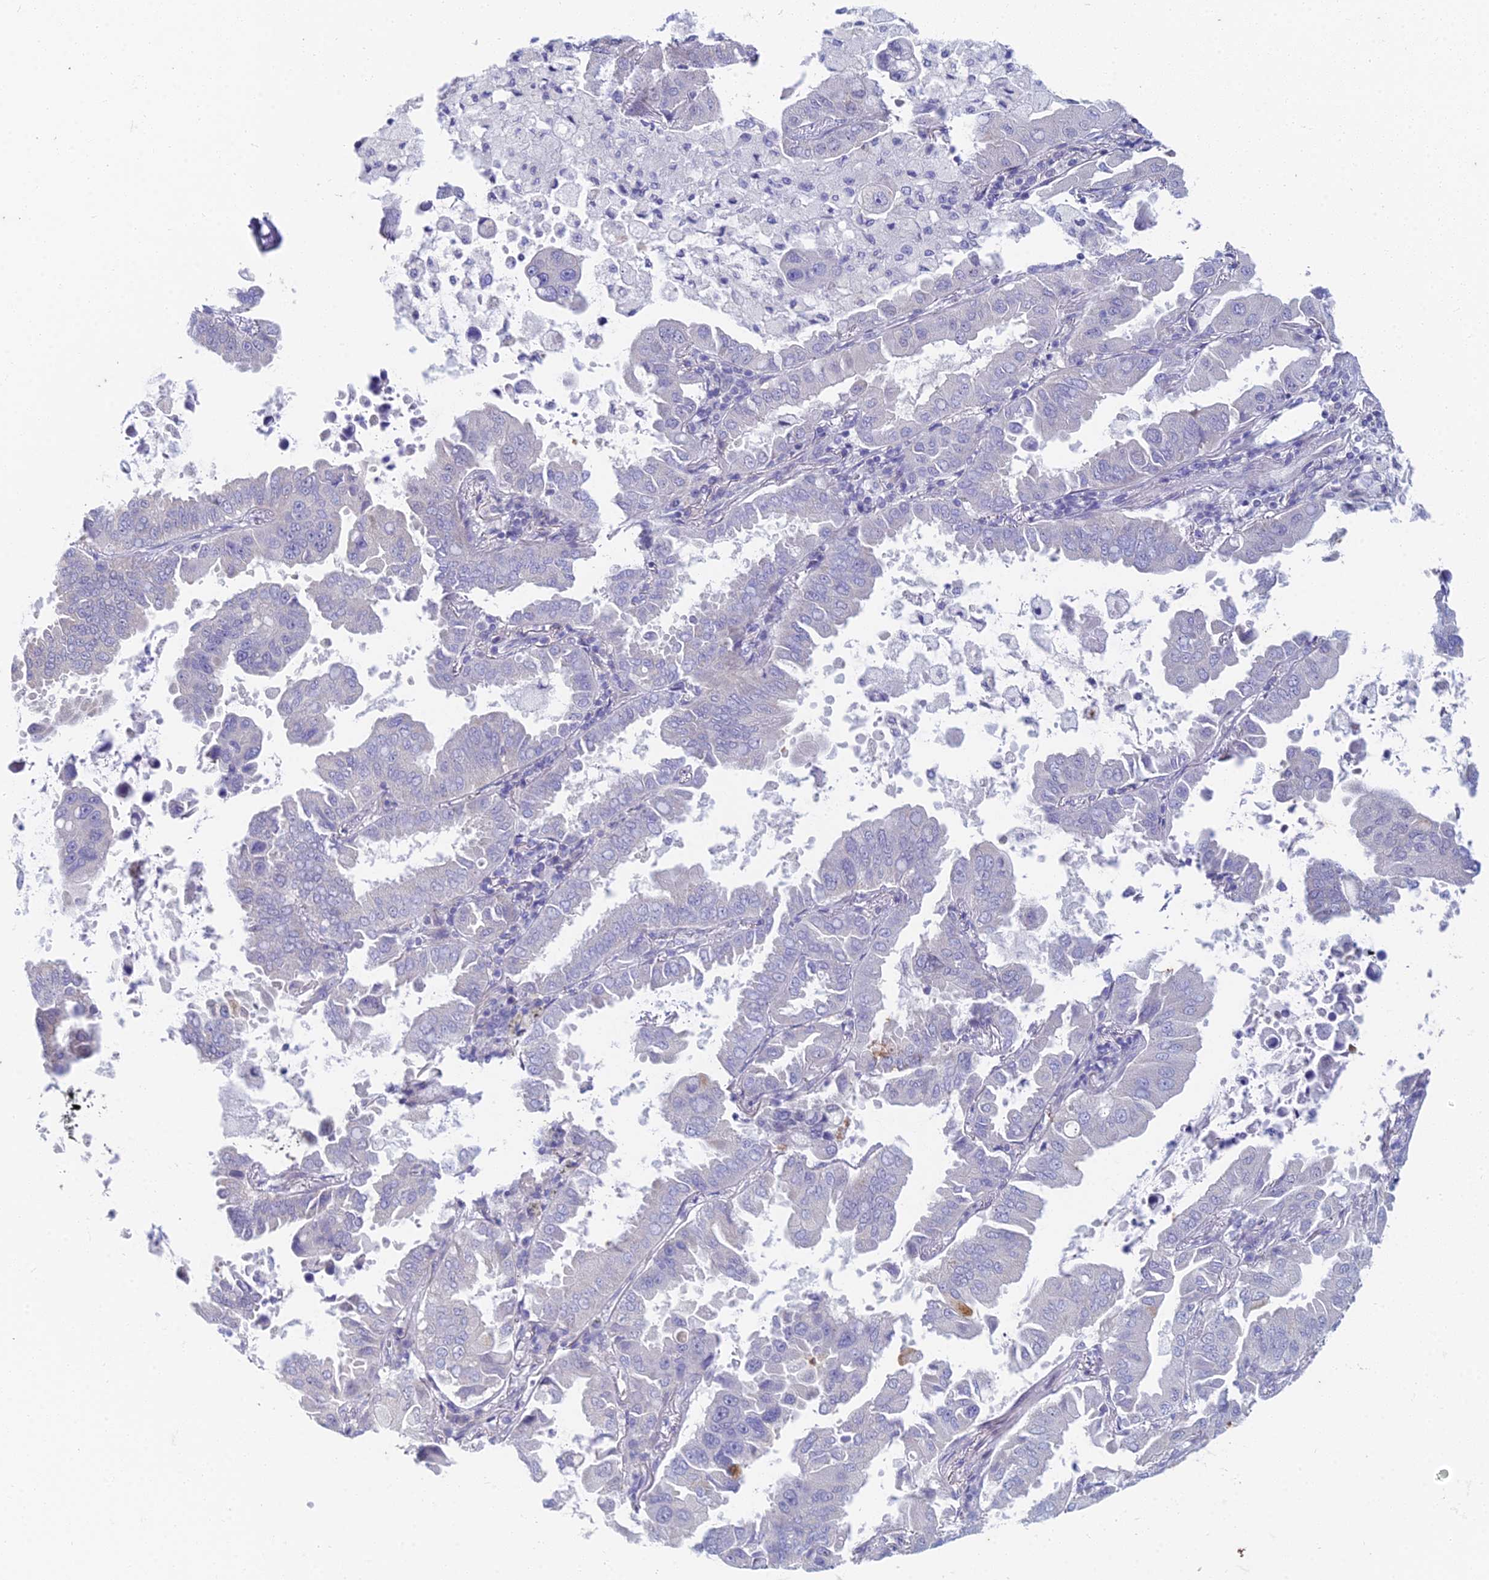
{"staining": {"intensity": "negative", "quantity": "none", "location": "none"}, "tissue": "lung cancer", "cell_type": "Tumor cells", "image_type": "cancer", "snomed": [{"axis": "morphology", "description": "Adenocarcinoma, NOS"}, {"axis": "topography", "description": "Lung"}], "caption": "A photomicrograph of lung cancer stained for a protein shows no brown staining in tumor cells. (Immunohistochemistry, brightfield microscopy, high magnification).", "gene": "EEF2KMT", "patient": {"sex": "male", "age": 64}}